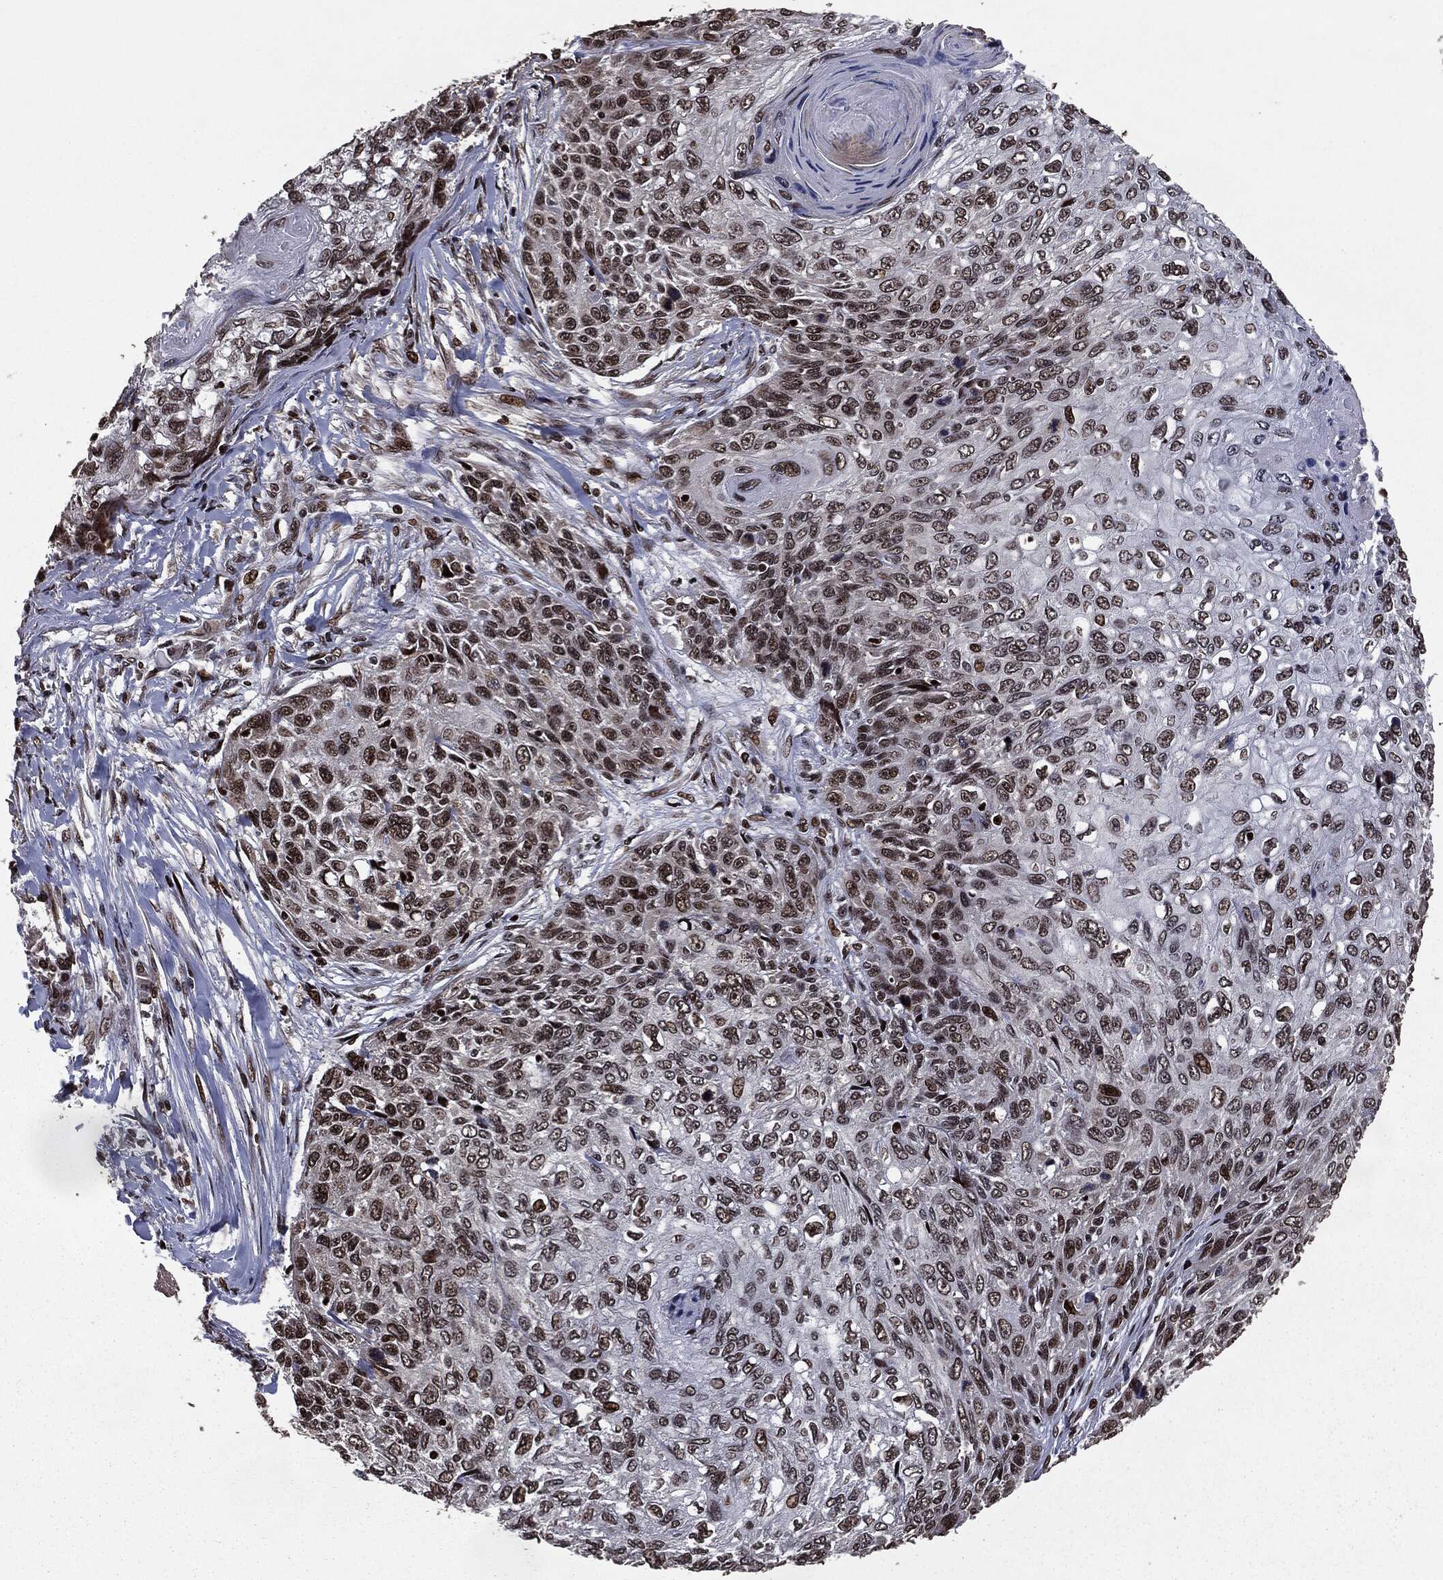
{"staining": {"intensity": "strong", "quantity": ">75%", "location": "nuclear"}, "tissue": "skin cancer", "cell_type": "Tumor cells", "image_type": "cancer", "snomed": [{"axis": "morphology", "description": "Squamous cell carcinoma, NOS"}, {"axis": "topography", "description": "Skin"}], "caption": "About >75% of tumor cells in human squamous cell carcinoma (skin) display strong nuclear protein staining as visualized by brown immunohistochemical staining.", "gene": "DVL2", "patient": {"sex": "male", "age": 92}}